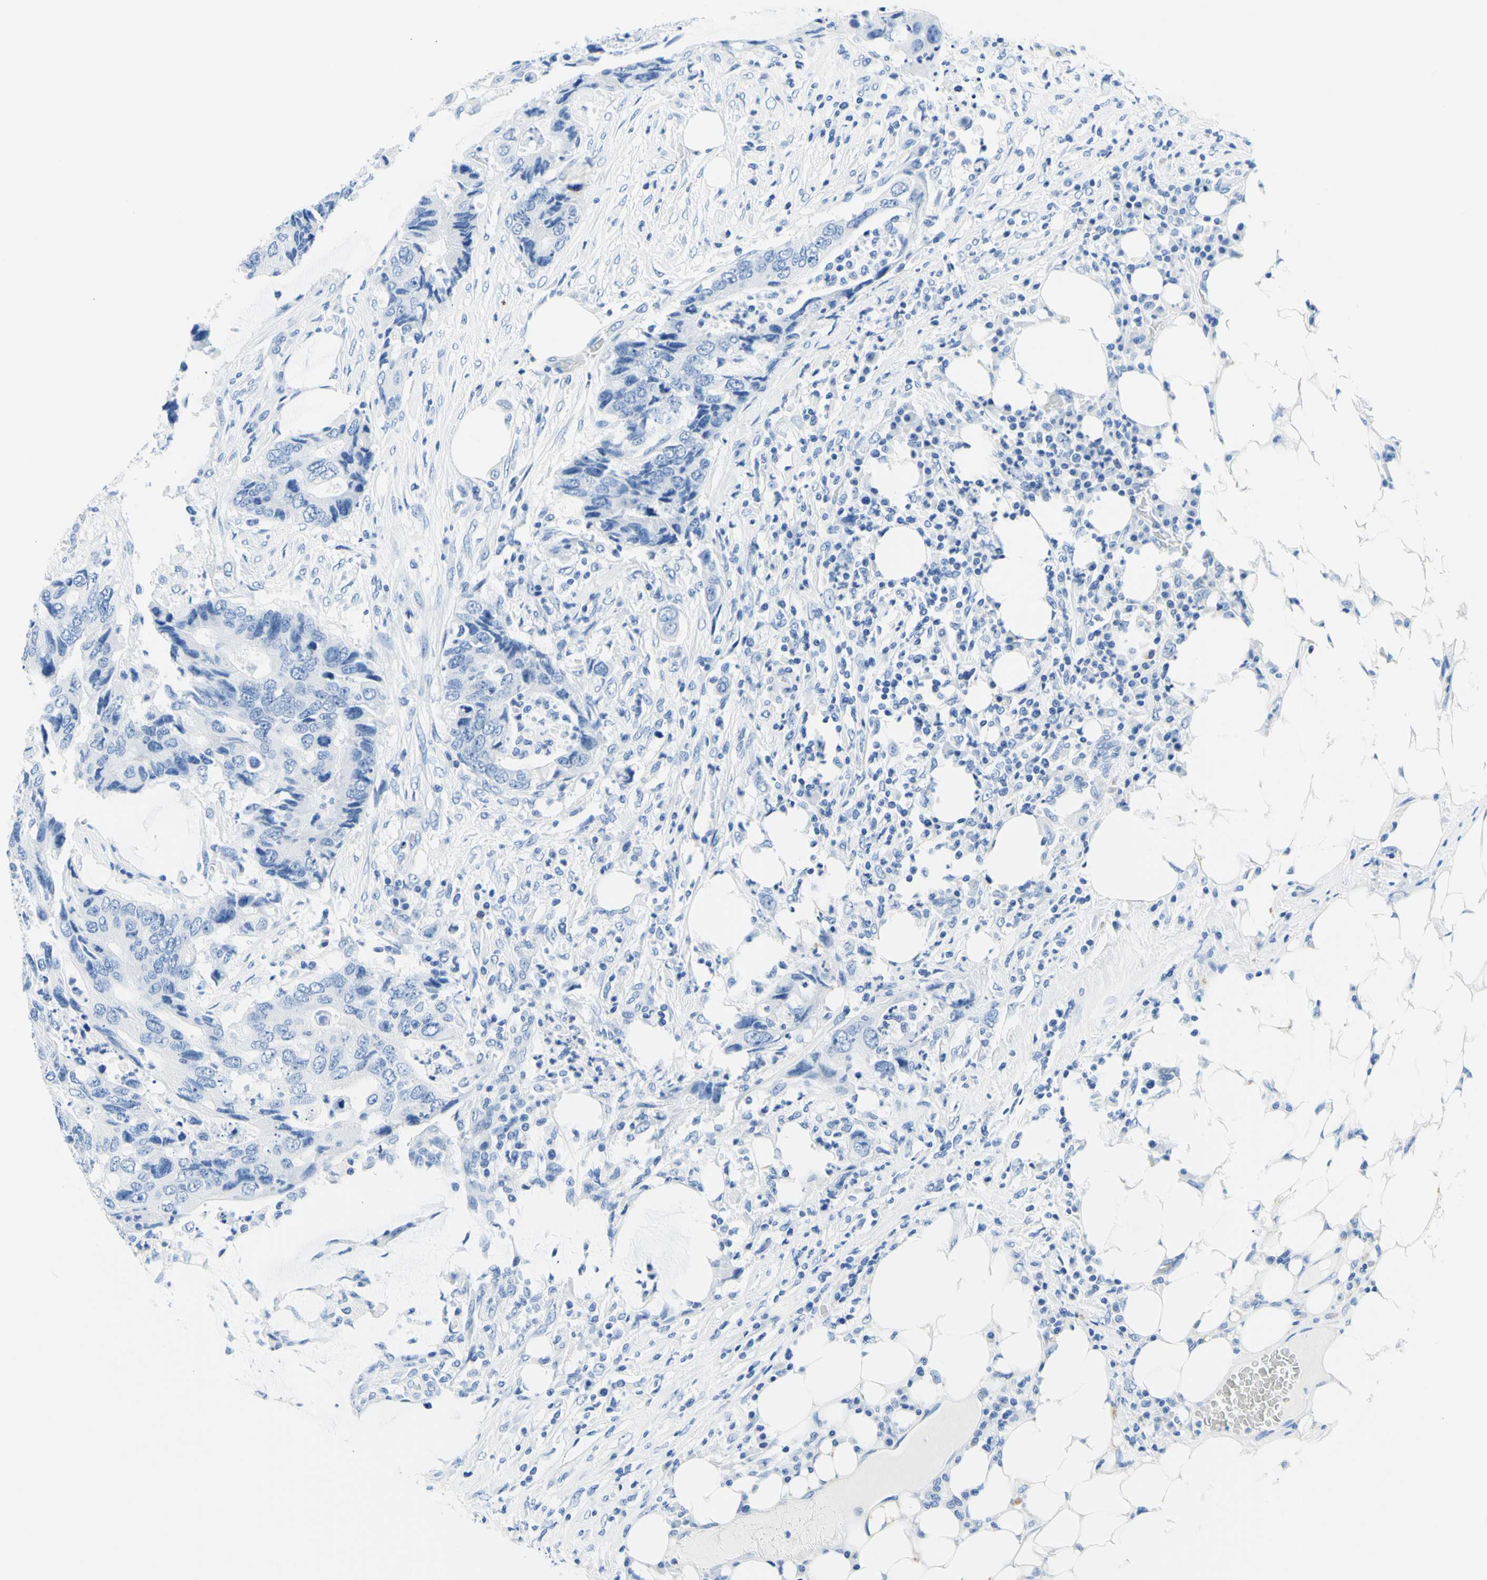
{"staining": {"intensity": "negative", "quantity": "none", "location": "none"}, "tissue": "colorectal cancer", "cell_type": "Tumor cells", "image_type": "cancer", "snomed": [{"axis": "morphology", "description": "Adenocarcinoma, NOS"}, {"axis": "topography", "description": "Colon"}], "caption": "The photomicrograph reveals no significant staining in tumor cells of colorectal cancer (adenocarcinoma). (DAB IHC, high magnification).", "gene": "MYH2", "patient": {"sex": "male", "age": 71}}